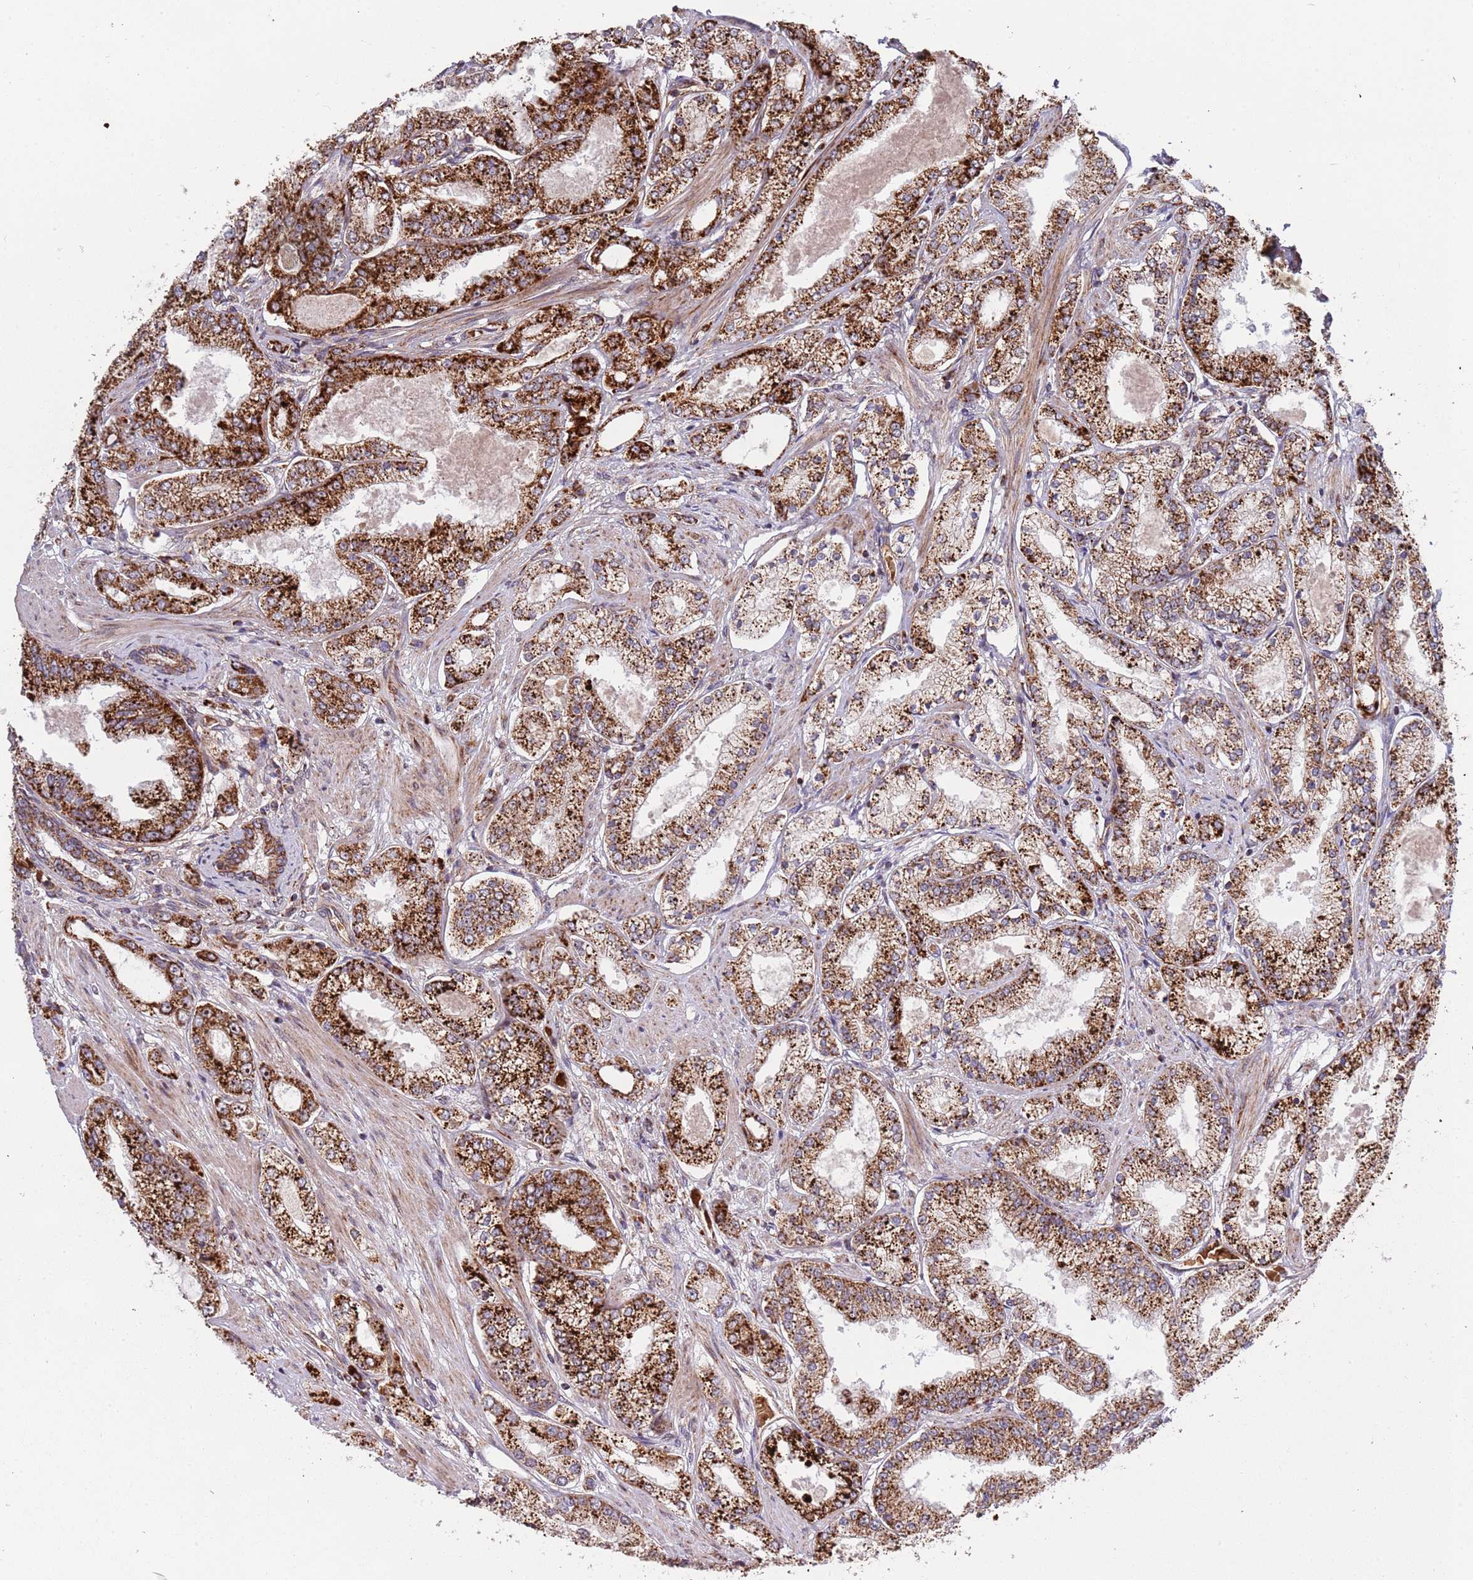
{"staining": {"intensity": "strong", "quantity": ">75%", "location": "cytoplasmic/membranous"}, "tissue": "prostate cancer", "cell_type": "Tumor cells", "image_type": "cancer", "snomed": [{"axis": "morphology", "description": "Adenocarcinoma, High grade"}, {"axis": "topography", "description": "Prostate"}], "caption": "IHC of human prostate cancer (adenocarcinoma (high-grade)) displays high levels of strong cytoplasmic/membranous staining in about >75% of tumor cells.", "gene": "DCHS1", "patient": {"sex": "male", "age": 69}}